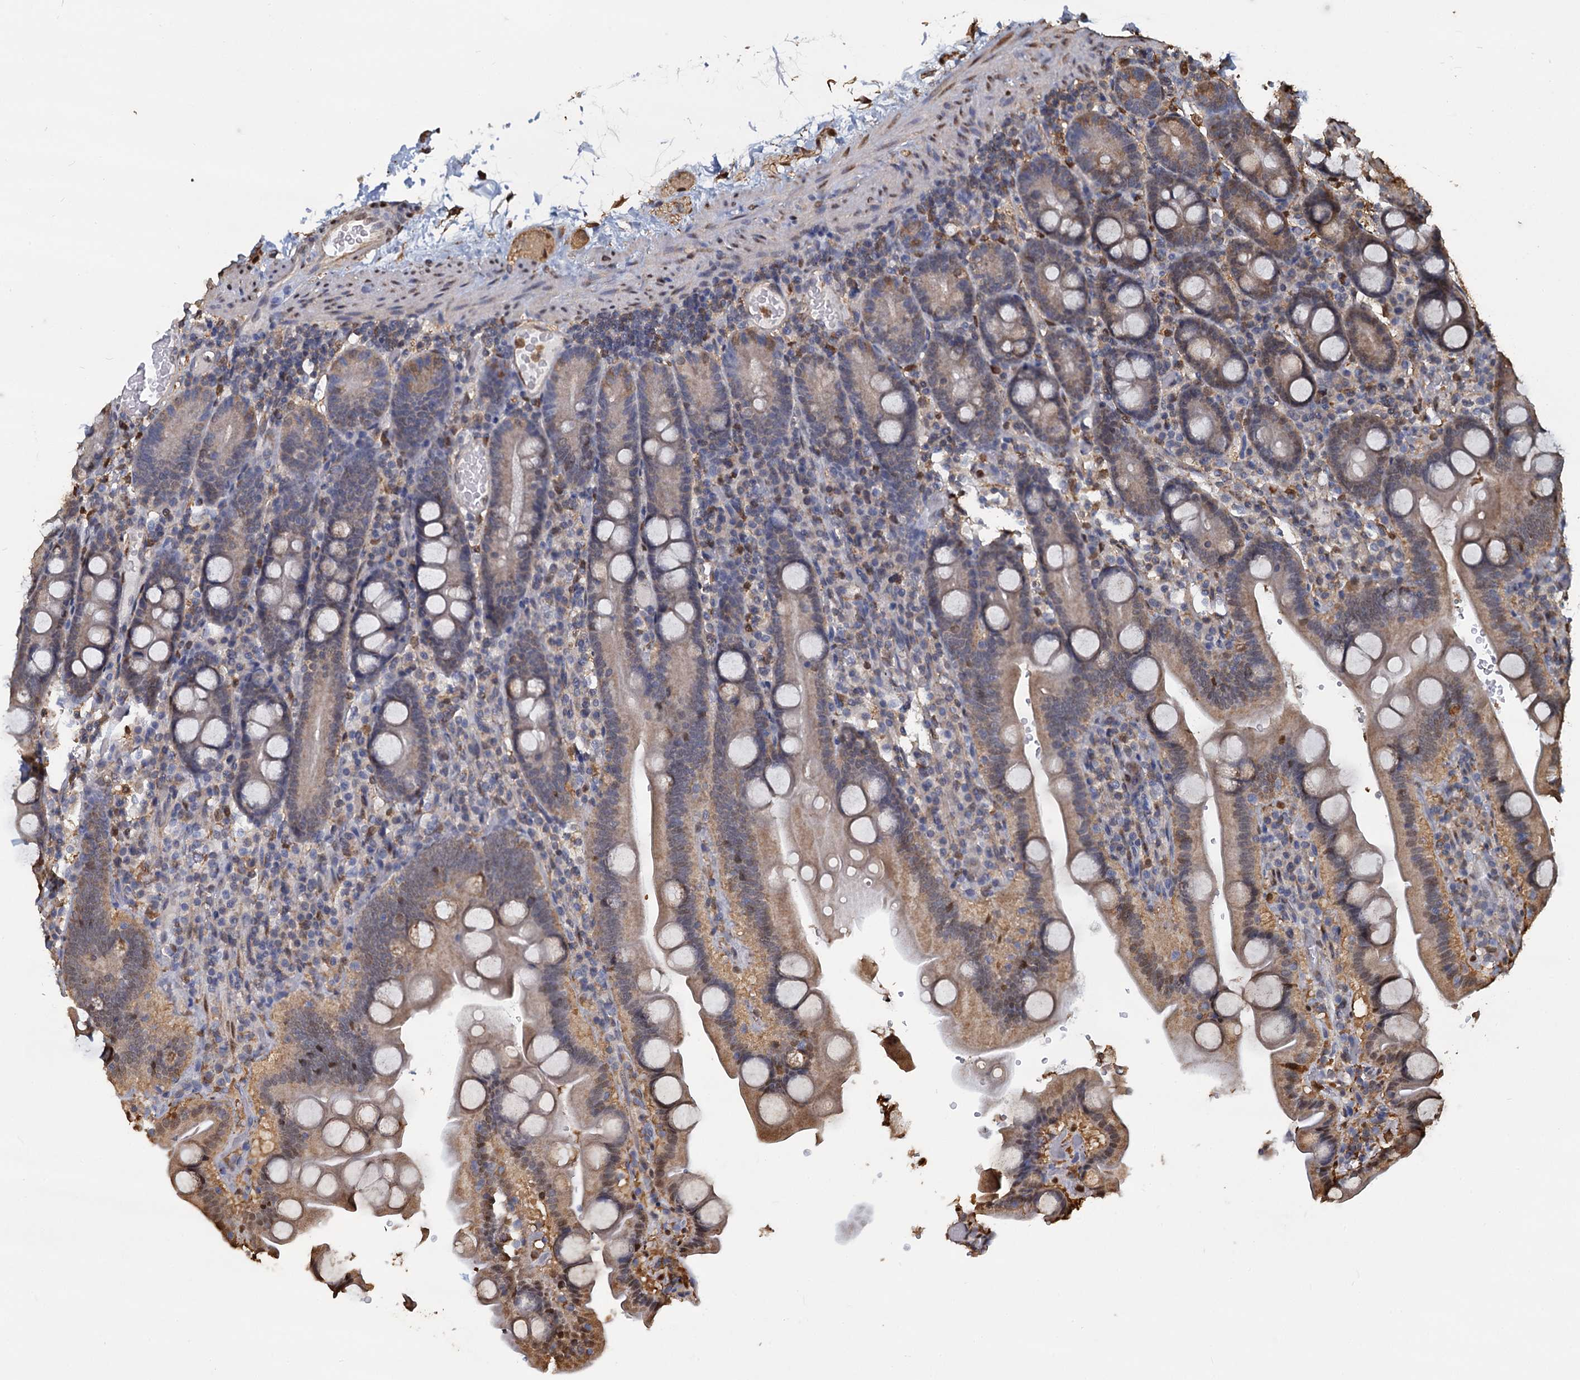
{"staining": {"intensity": "moderate", "quantity": "25%-75%", "location": "cytoplasmic/membranous"}, "tissue": "duodenum", "cell_type": "Glandular cells", "image_type": "normal", "snomed": [{"axis": "morphology", "description": "Normal tissue, NOS"}, {"axis": "topography", "description": "Duodenum"}], "caption": "Human duodenum stained with a brown dye exhibits moderate cytoplasmic/membranous positive staining in about 25%-75% of glandular cells.", "gene": "S100A6", "patient": {"sex": "male", "age": 55}}